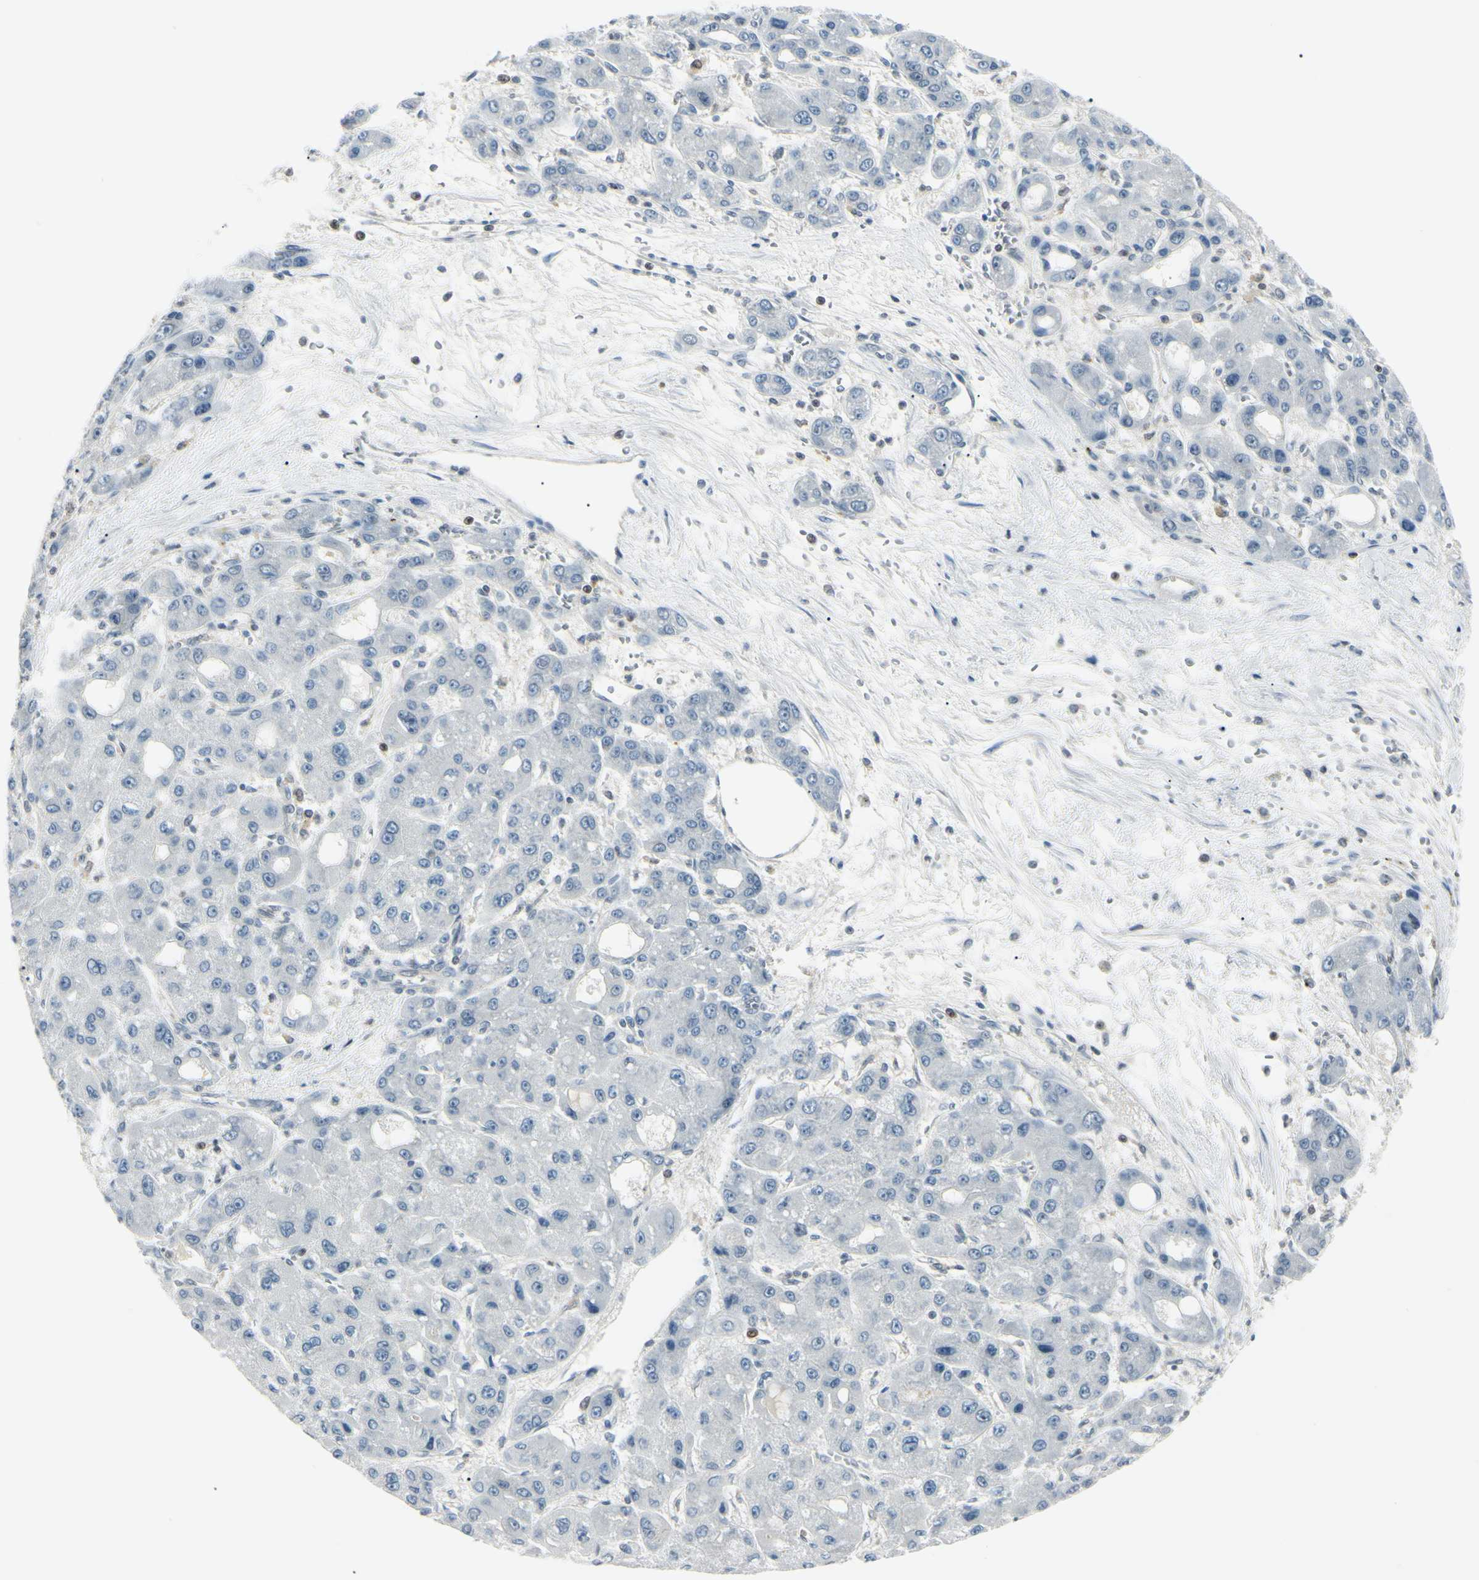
{"staining": {"intensity": "negative", "quantity": "none", "location": "none"}, "tissue": "liver cancer", "cell_type": "Tumor cells", "image_type": "cancer", "snomed": [{"axis": "morphology", "description": "Carcinoma, Hepatocellular, NOS"}, {"axis": "topography", "description": "Liver"}], "caption": "Tumor cells show no significant protein expression in hepatocellular carcinoma (liver).", "gene": "PGK1", "patient": {"sex": "male", "age": 55}}